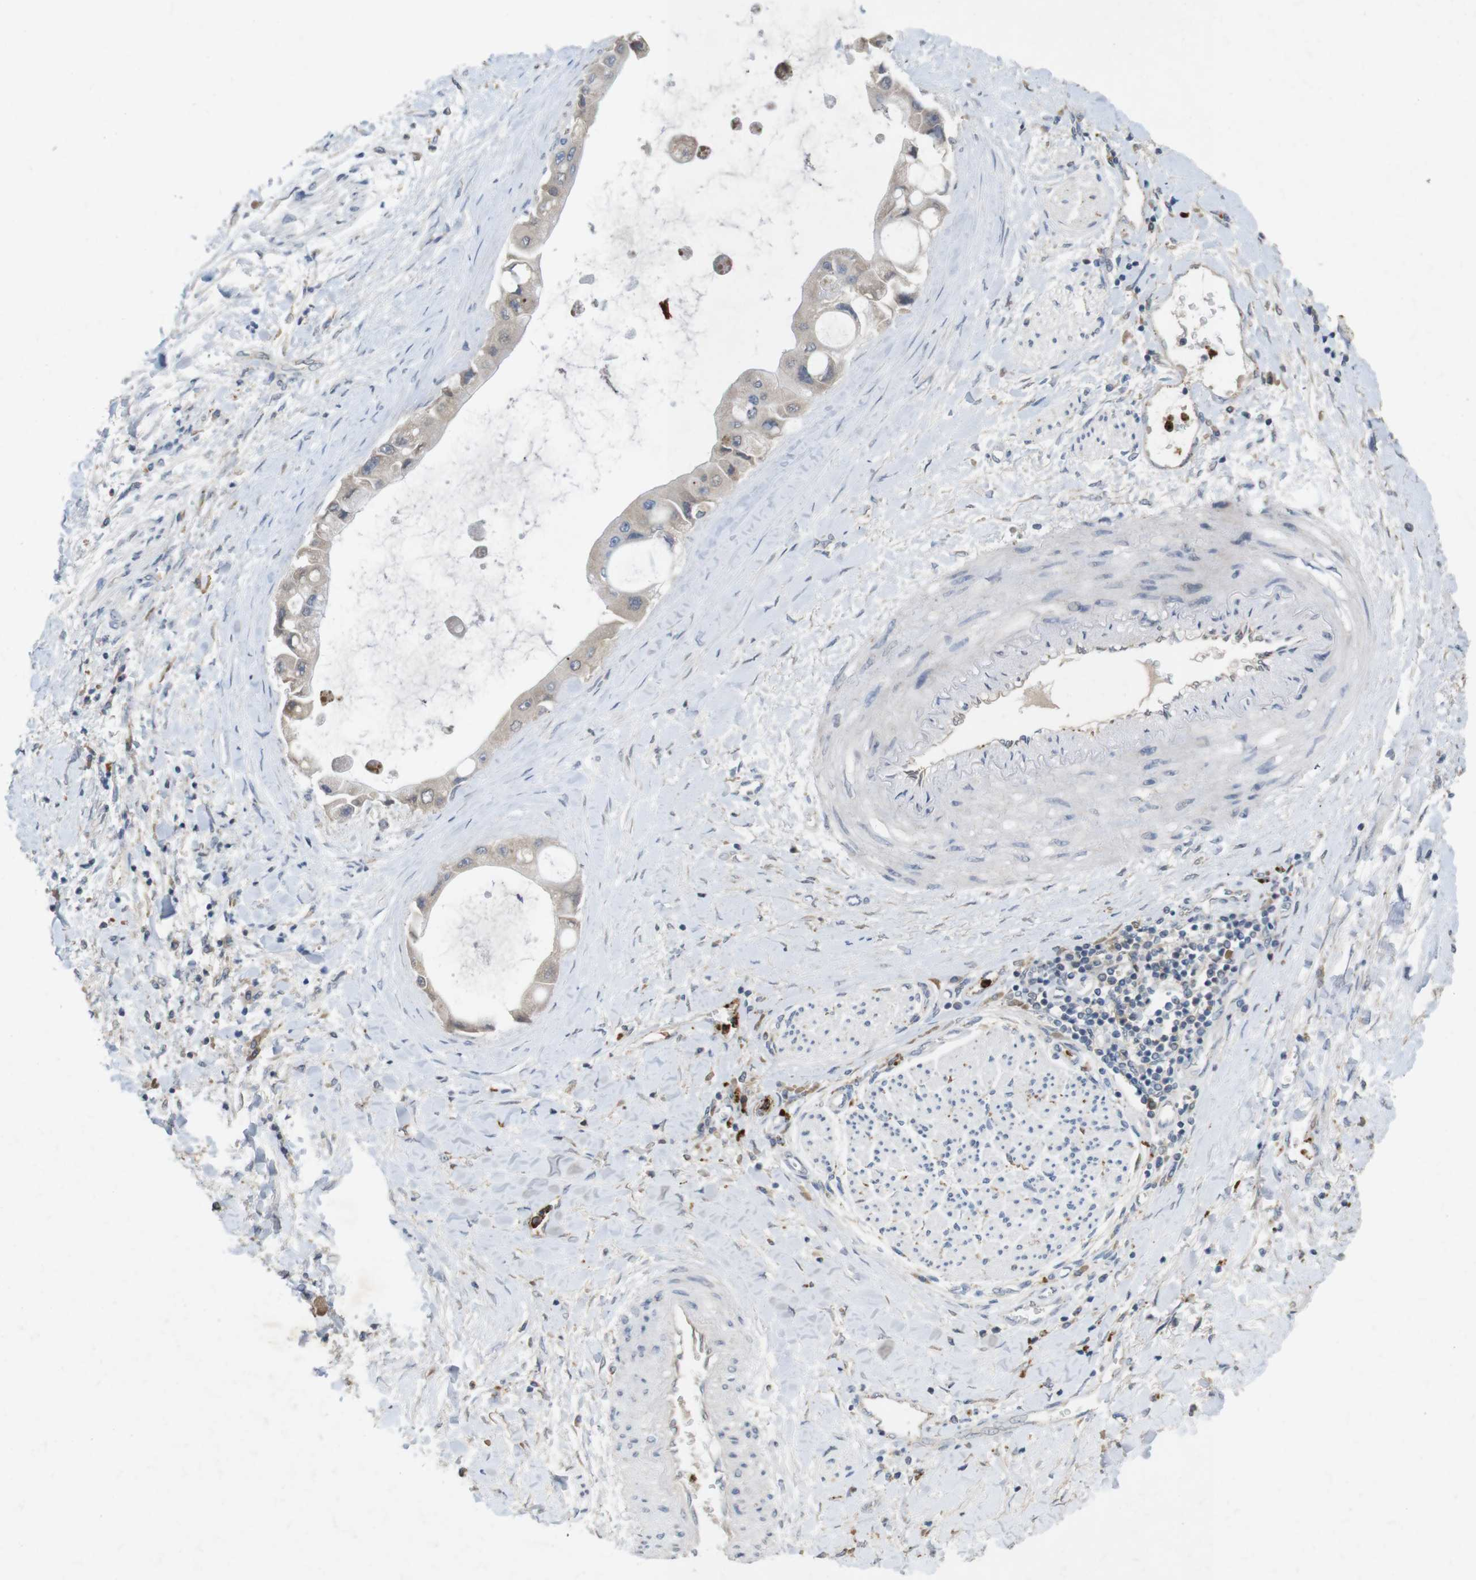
{"staining": {"intensity": "negative", "quantity": "none", "location": "none"}, "tissue": "liver cancer", "cell_type": "Tumor cells", "image_type": "cancer", "snomed": [{"axis": "morphology", "description": "Cholangiocarcinoma"}, {"axis": "topography", "description": "Liver"}], "caption": "Immunohistochemical staining of human liver cancer (cholangiocarcinoma) demonstrates no significant expression in tumor cells.", "gene": "TSPAN14", "patient": {"sex": "male", "age": 50}}